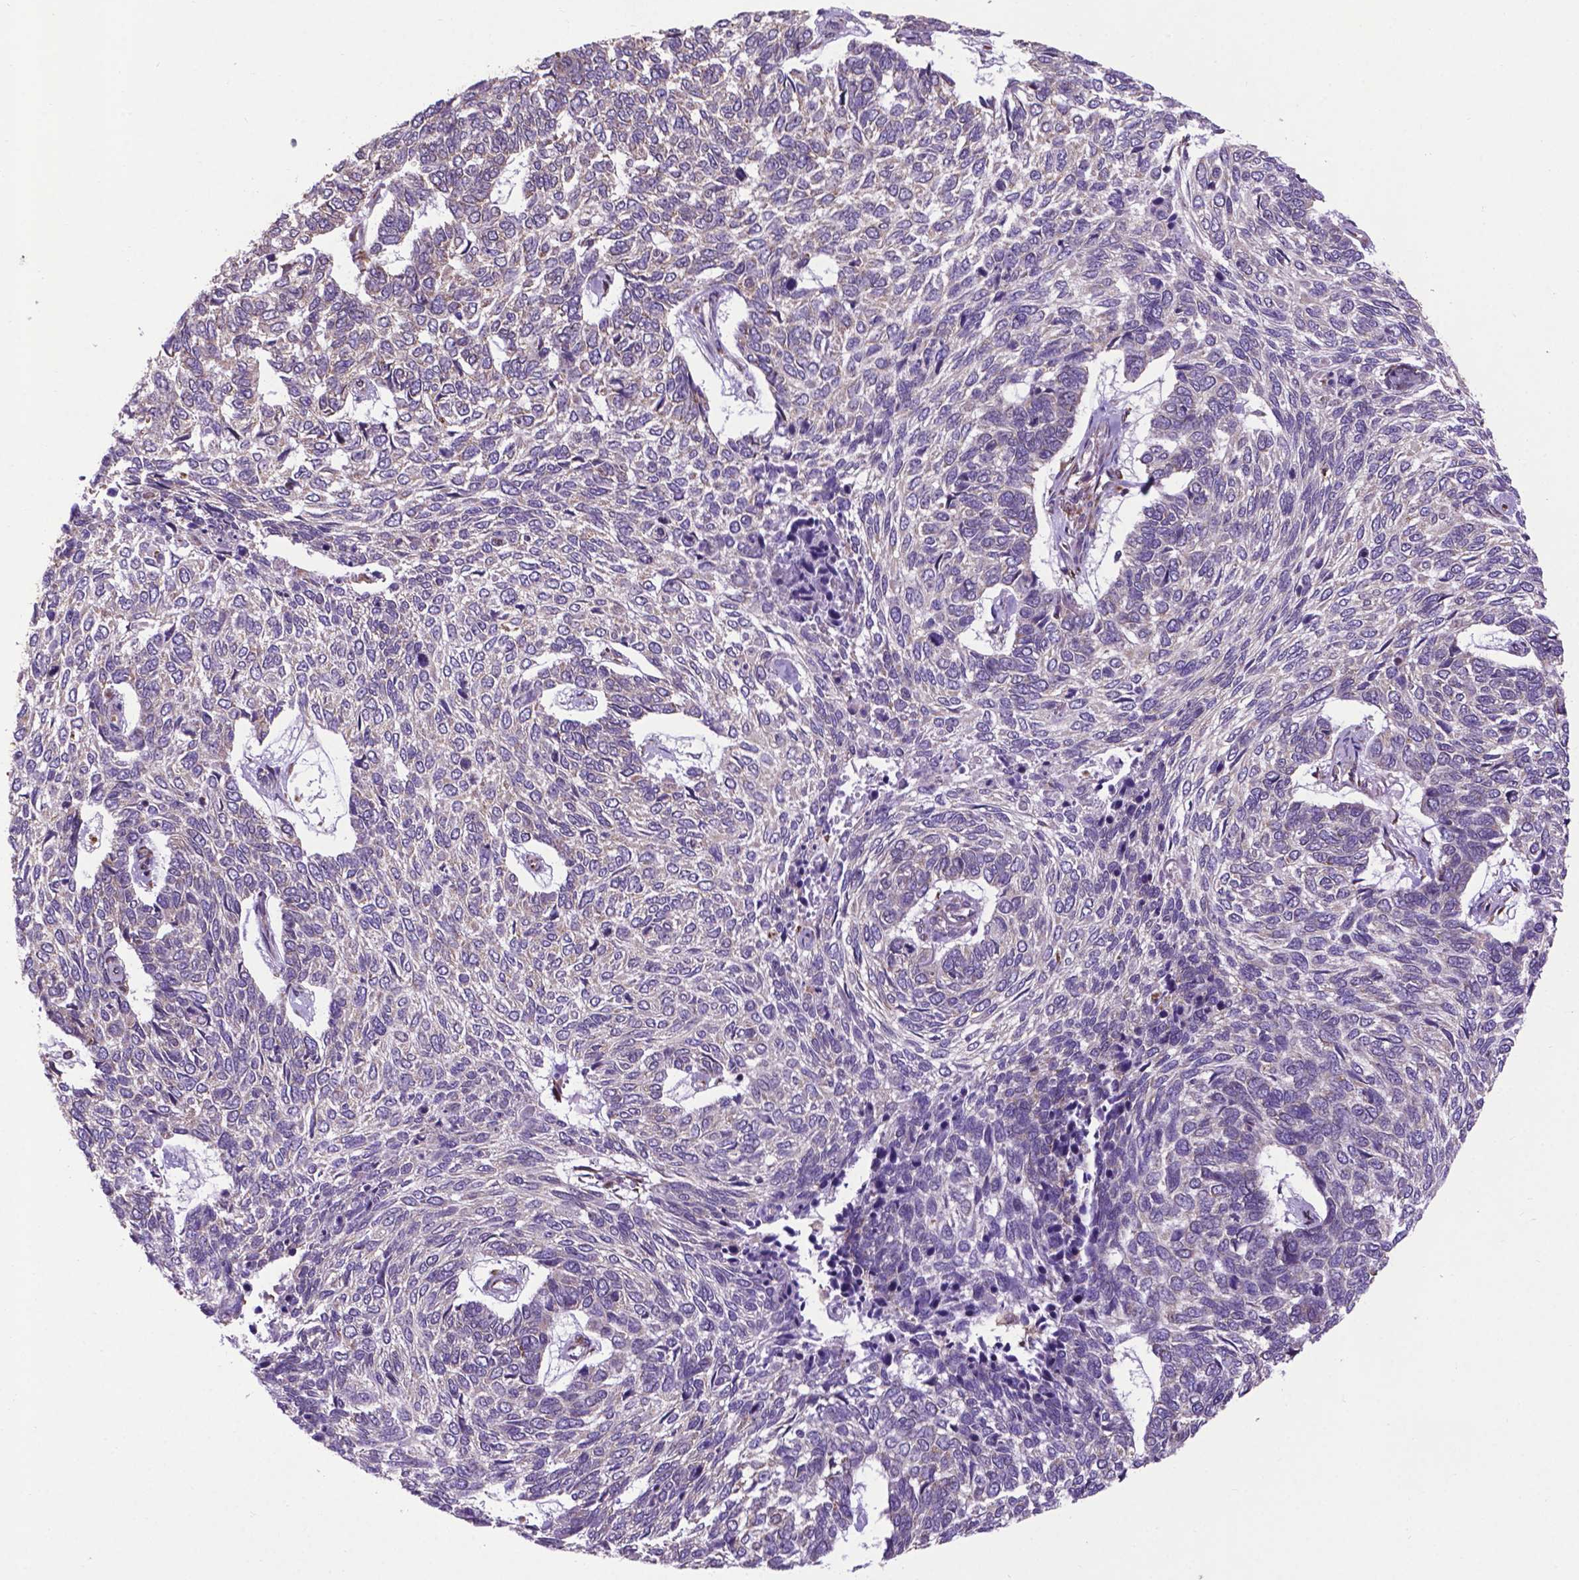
{"staining": {"intensity": "negative", "quantity": "none", "location": "none"}, "tissue": "skin cancer", "cell_type": "Tumor cells", "image_type": "cancer", "snomed": [{"axis": "morphology", "description": "Basal cell carcinoma"}, {"axis": "topography", "description": "Skin"}], "caption": "Skin cancer was stained to show a protein in brown. There is no significant positivity in tumor cells. The staining is performed using DAB brown chromogen with nuclei counter-stained in using hematoxylin.", "gene": "WDR83OS", "patient": {"sex": "female", "age": 65}}